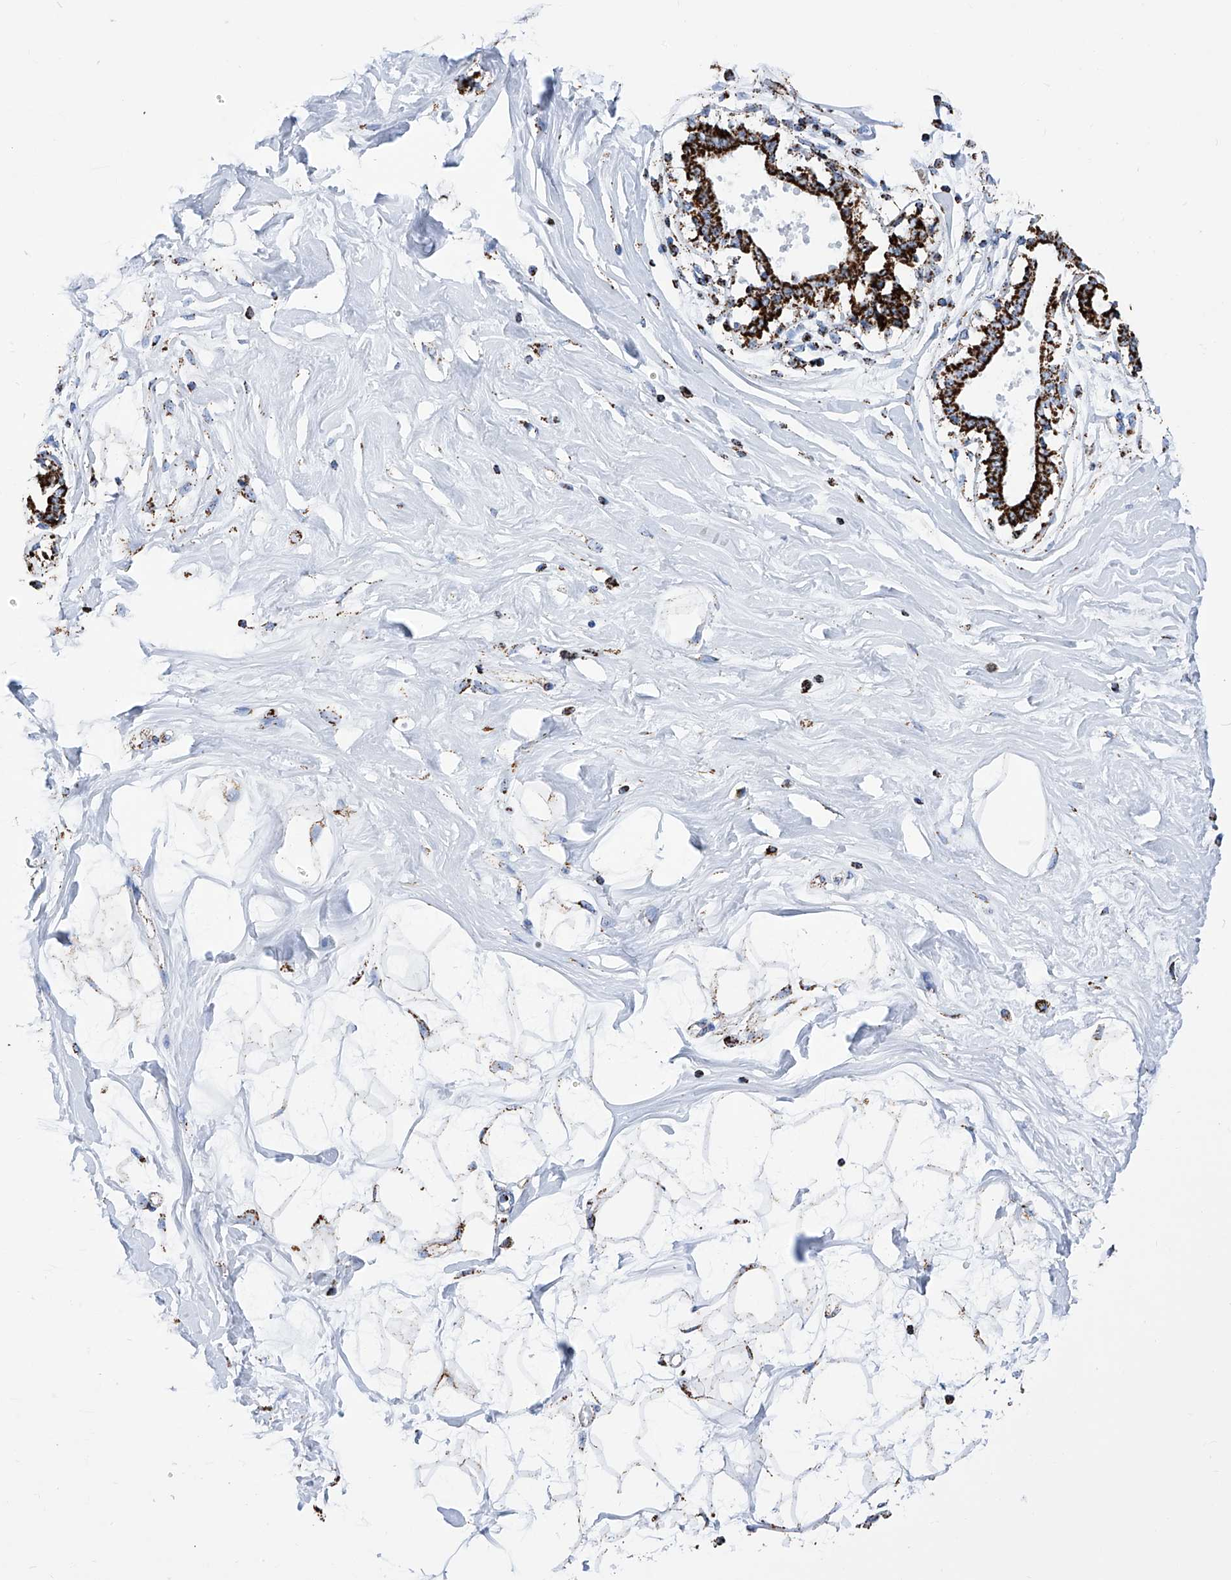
{"staining": {"intensity": "weak", "quantity": "25%-75%", "location": "cytoplasmic/membranous"}, "tissue": "breast", "cell_type": "Adipocytes", "image_type": "normal", "snomed": [{"axis": "morphology", "description": "Normal tissue, NOS"}, {"axis": "topography", "description": "Breast"}], "caption": "The photomicrograph demonstrates staining of benign breast, revealing weak cytoplasmic/membranous protein expression (brown color) within adipocytes.", "gene": "ATP5PF", "patient": {"sex": "female", "age": 45}}